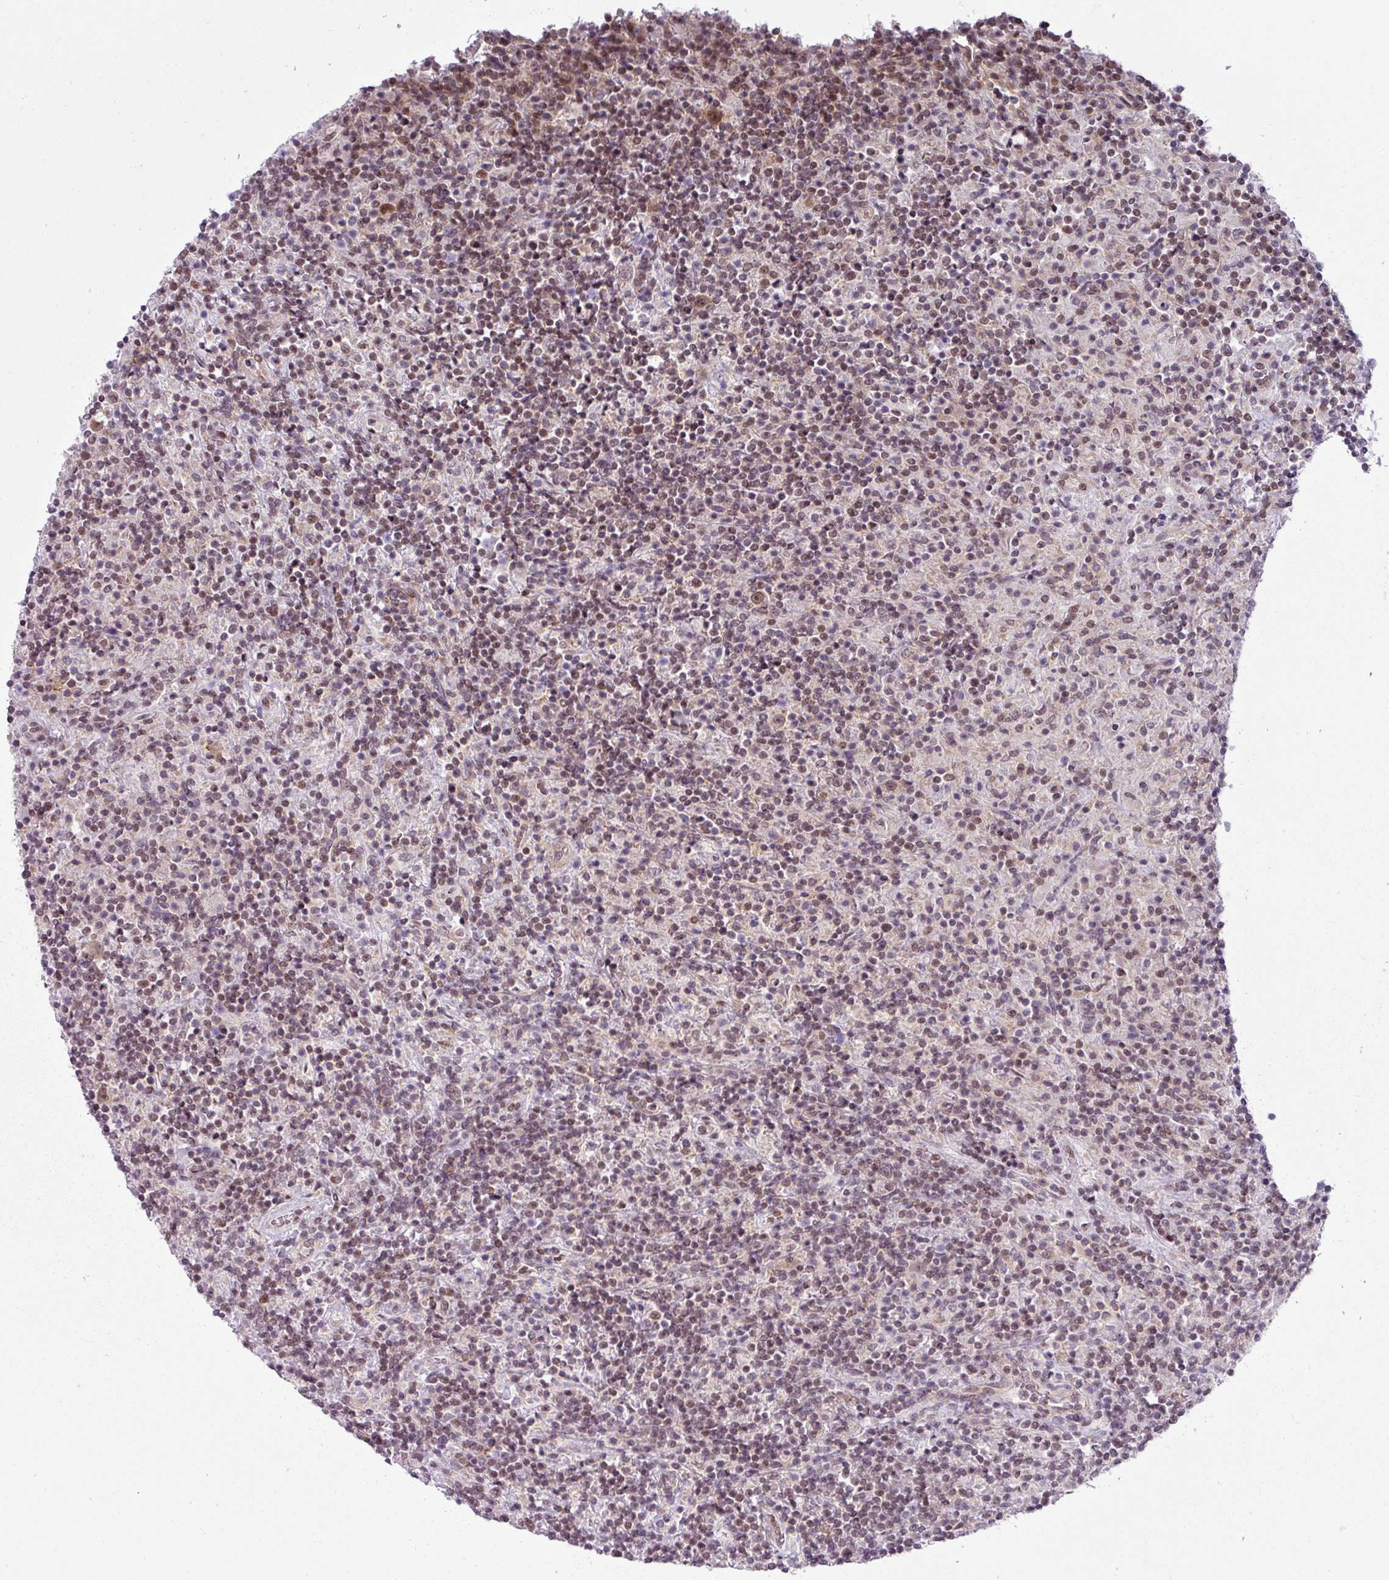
{"staining": {"intensity": "moderate", "quantity": ">75%", "location": "nuclear"}, "tissue": "lymphoma", "cell_type": "Tumor cells", "image_type": "cancer", "snomed": [{"axis": "morphology", "description": "Hodgkin's disease, NOS"}, {"axis": "topography", "description": "Lymph node"}], "caption": "Hodgkin's disease was stained to show a protein in brown. There is medium levels of moderate nuclear expression in about >75% of tumor cells.", "gene": "ARL6IP4", "patient": {"sex": "male", "age": 70}}